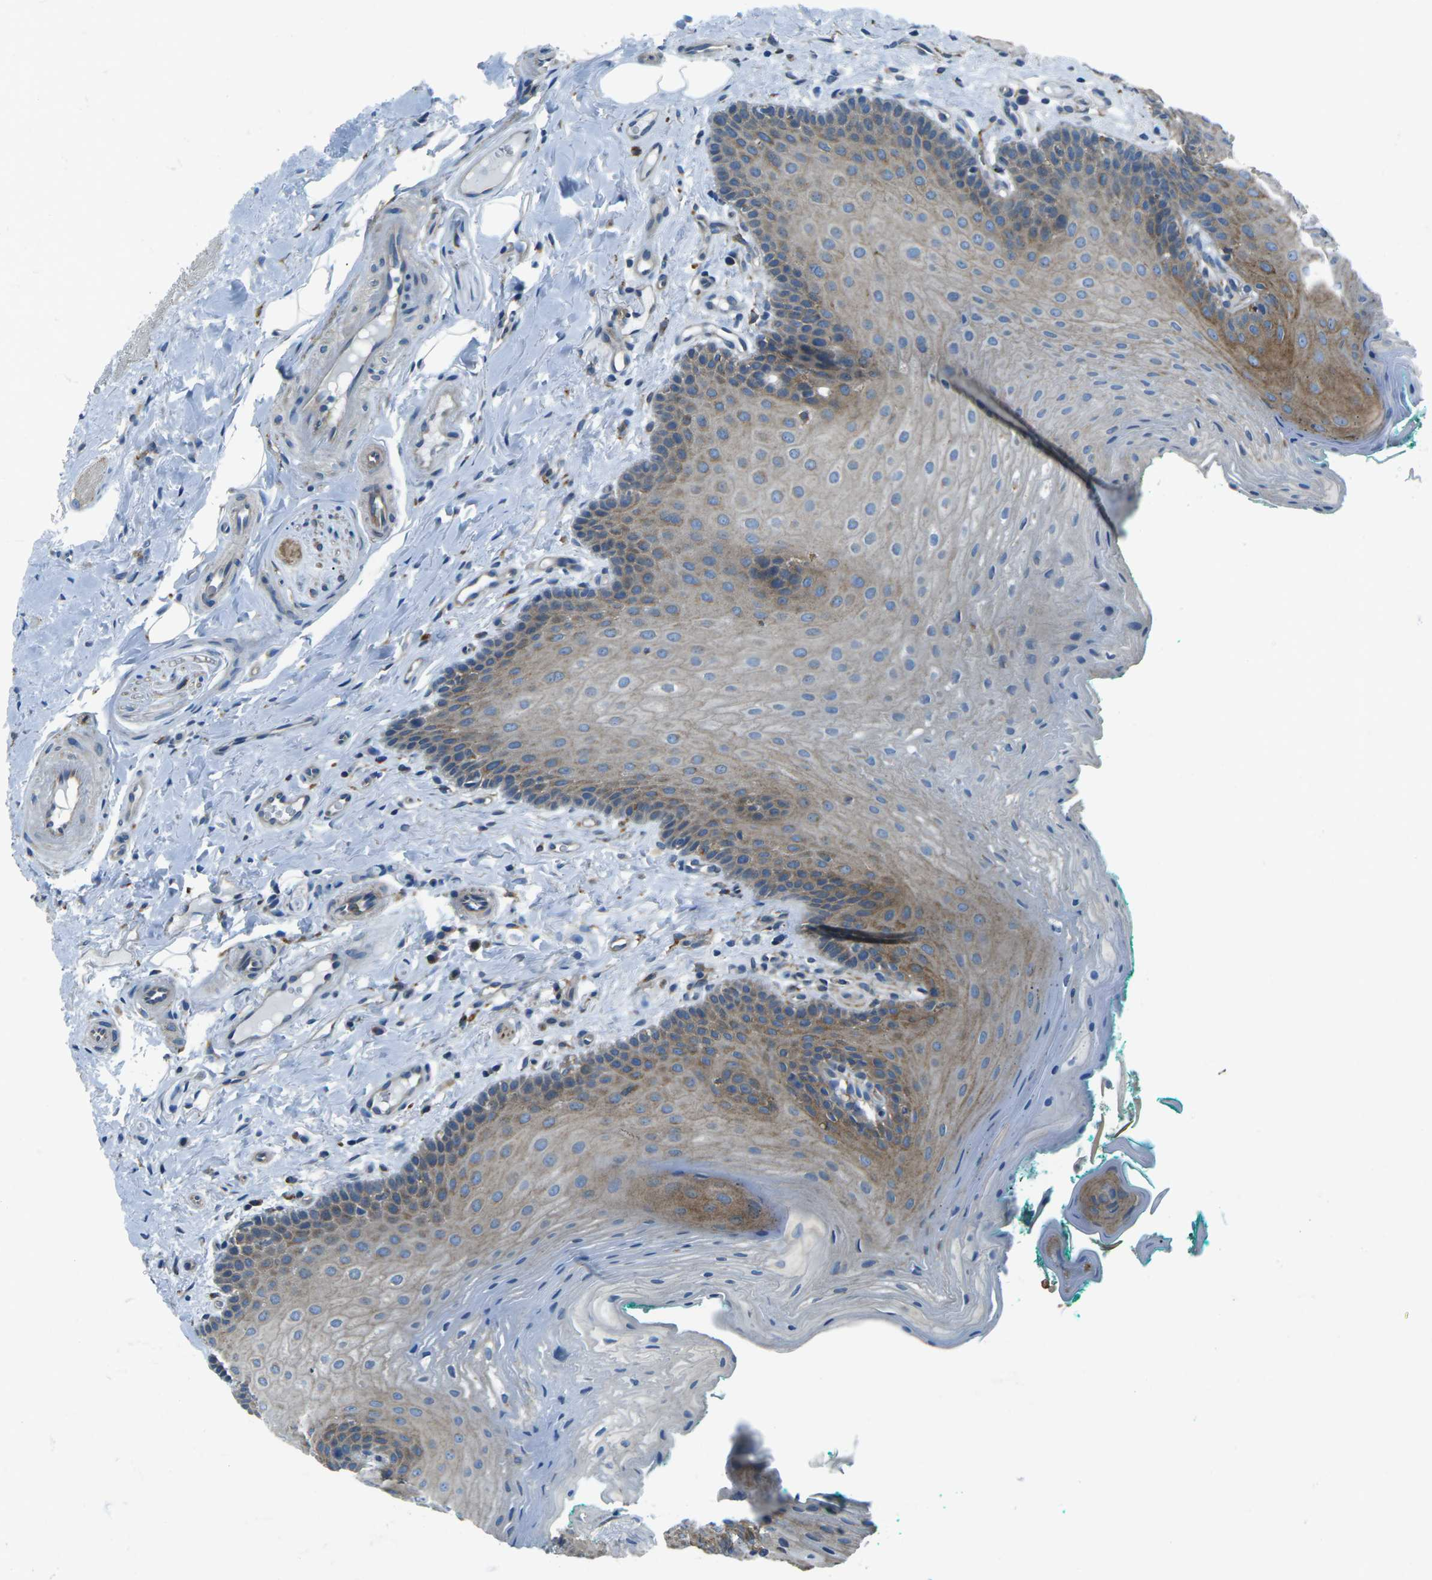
{"staining": {"intensity": "moderate", "quantity": "25%-75%", "location": "cytoplasmic/membranous"}, "tissue": "oral mucosa", "cell_type": "Squamous epithelial cells", "image_type": "normal", "snomed": [{"axis": "morphology", "description": "Normal tissue, NOS"}, {"axis": "topography", "description": "Oral tissue"}], "caption": "The image exhibits a brown stain indicating the presence of a protein in the cytoplasmic/membranous of squamous epithelial cells in oral mucosa. Nuclei are stained in blue.", "gene": "CDK17", "patient": {"sex": "male", "age": 58}}